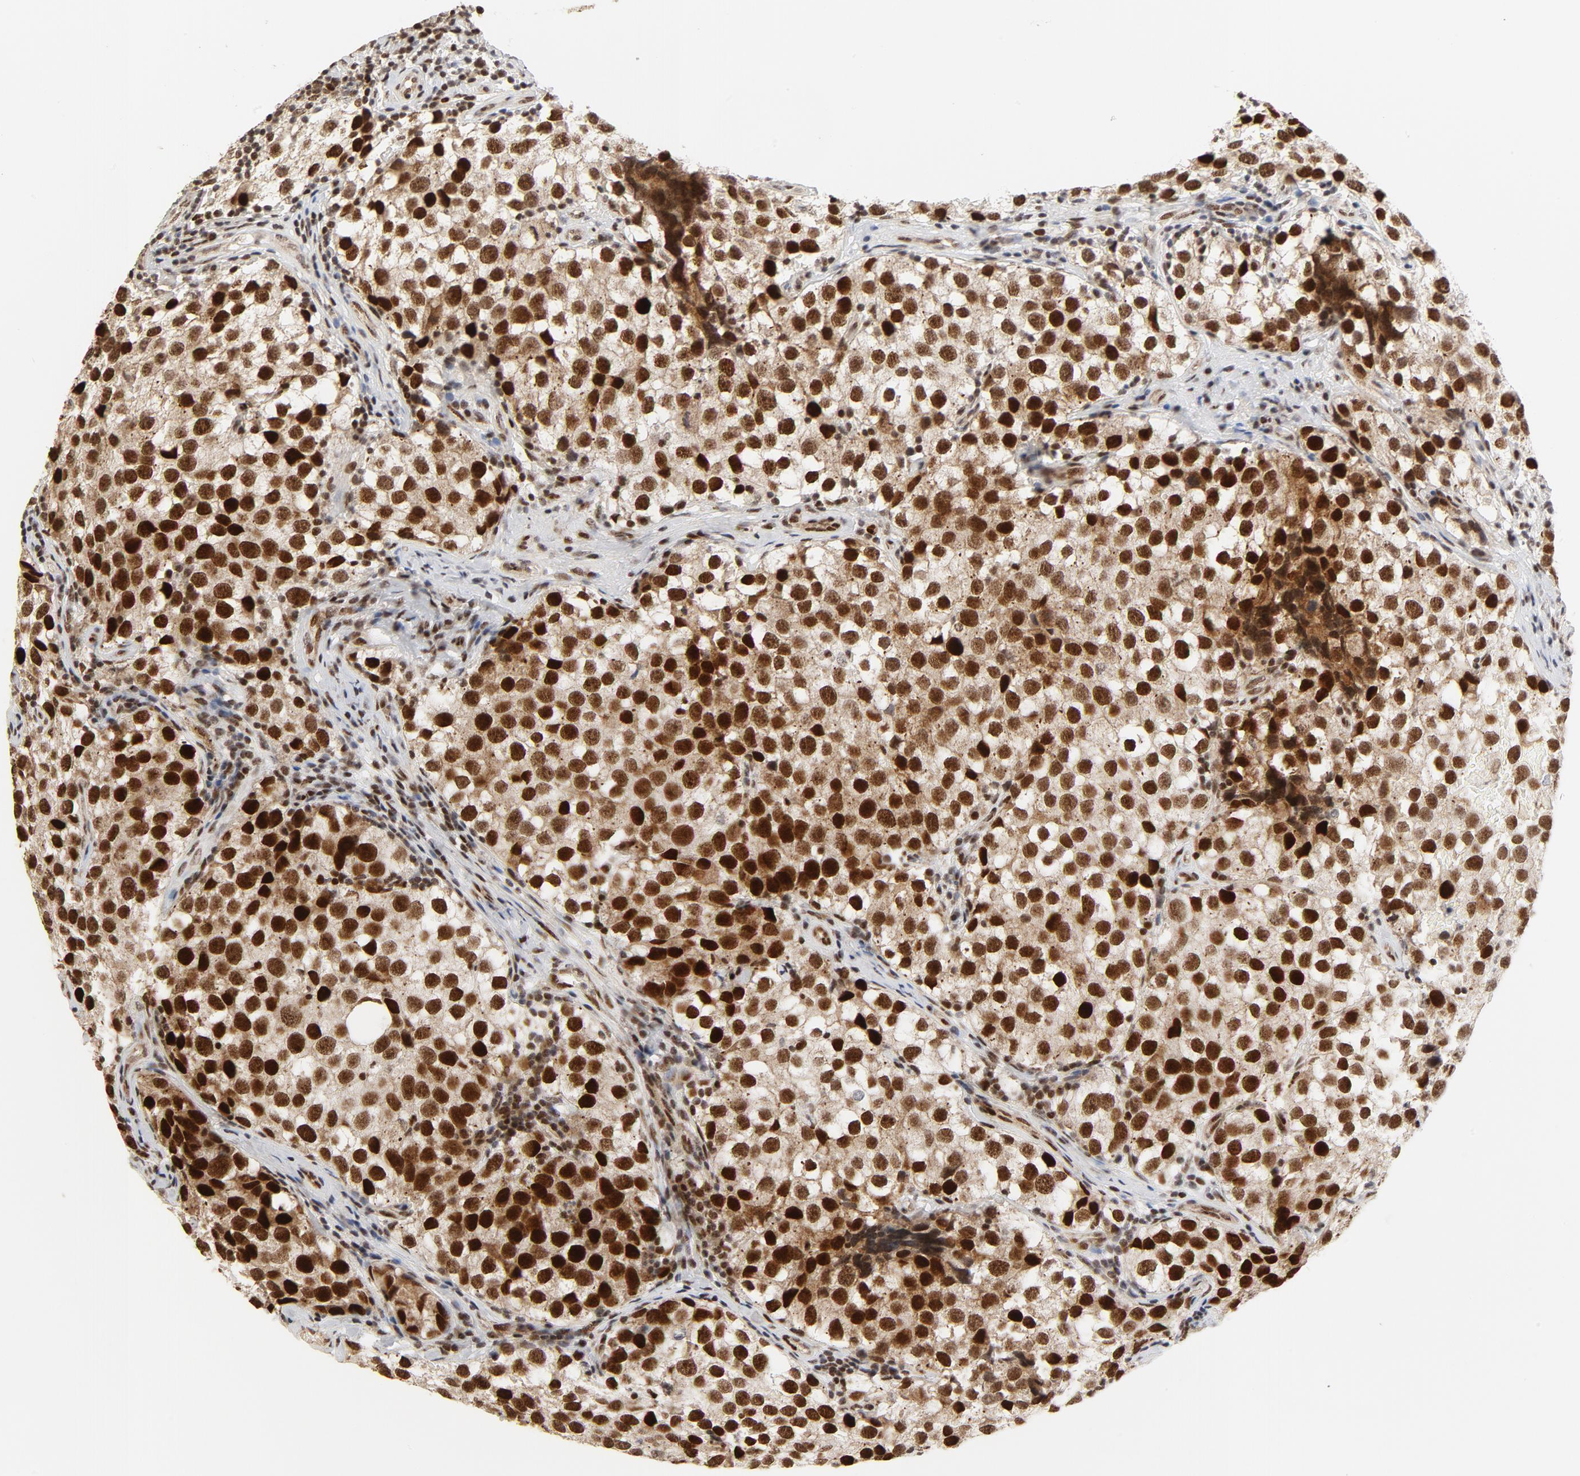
{"staining": {"intensity": "strong", "quantity": ">75%", "location": "cytoplasmic/membranous,nuclear"}, "tissue": "testis cancer", "cell_type": "Tumor cells", "image_type": "cancer", "snomed": [{"axis": "morphology", "description": "Seminoma, NOS"}, {"axis": "topography", "description": "Testis"}], "caption": "Immunohistochemical staining of testis cancer displays strong cytoplasmic/membranous and nuclear protein staining in about >75% of tumor cells.", "gene": "GTF2I", "patient": {"sex": "male", "age": 39}}